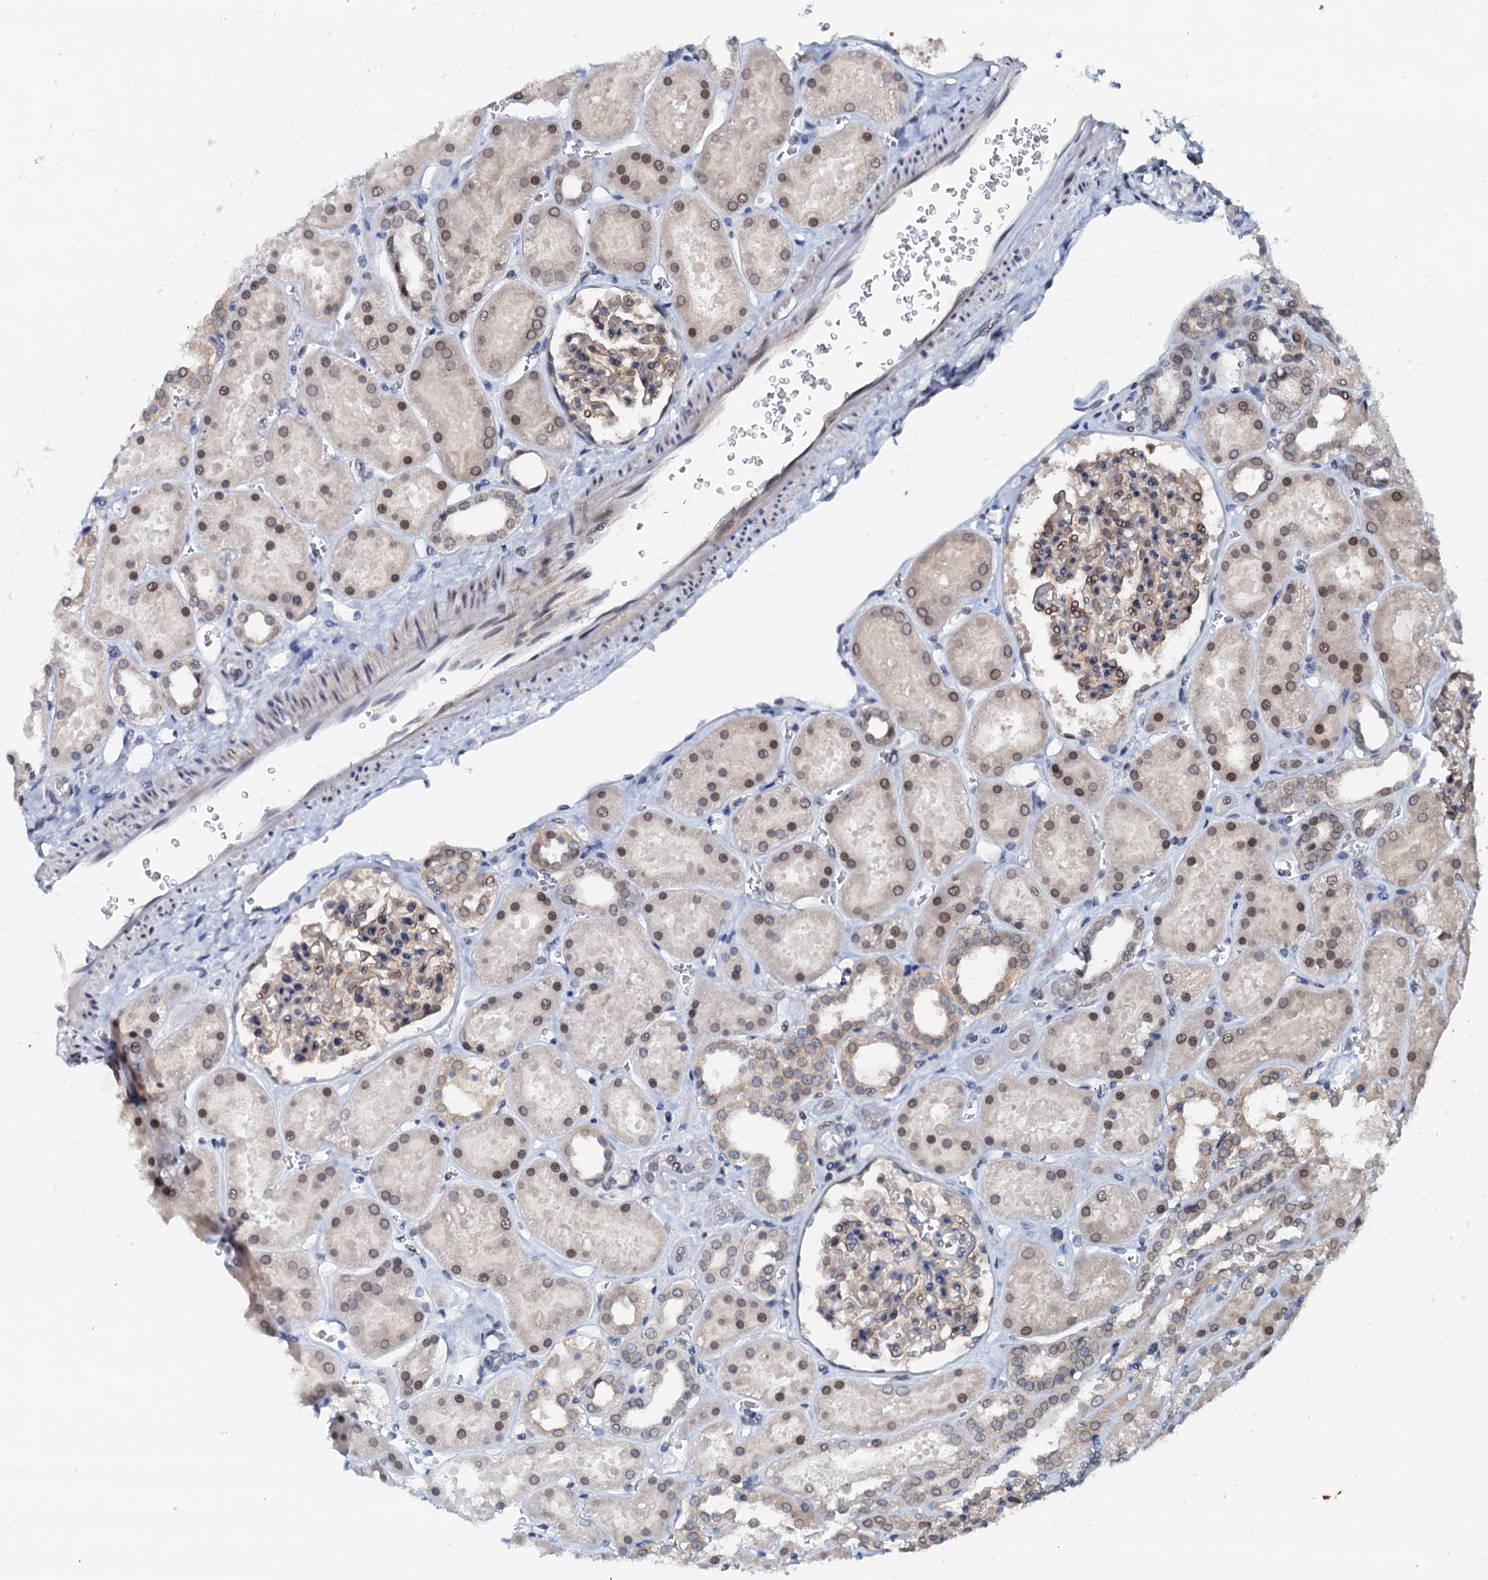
{"staining": {"intensity": "moderate", "quantity": "<25%", "location": "cytoplasmic/membranous"}, "tissue": "kidney", "cell_type": "Cells in glomeruli", "image_type": "normal", "snomed": [{"axis": "morphology", "description": "Normal tissue, NOS"}, {"axis": "topography", "description": "Kidney"}], "caption": "This image reveals IHC staining of benign kidney, with low moderate cytoplasmic/membranous expression in approximately <25% of cells in glomeruli.", "gene": "SNTA1", "patient": {"sex": "female", "age": 41}}